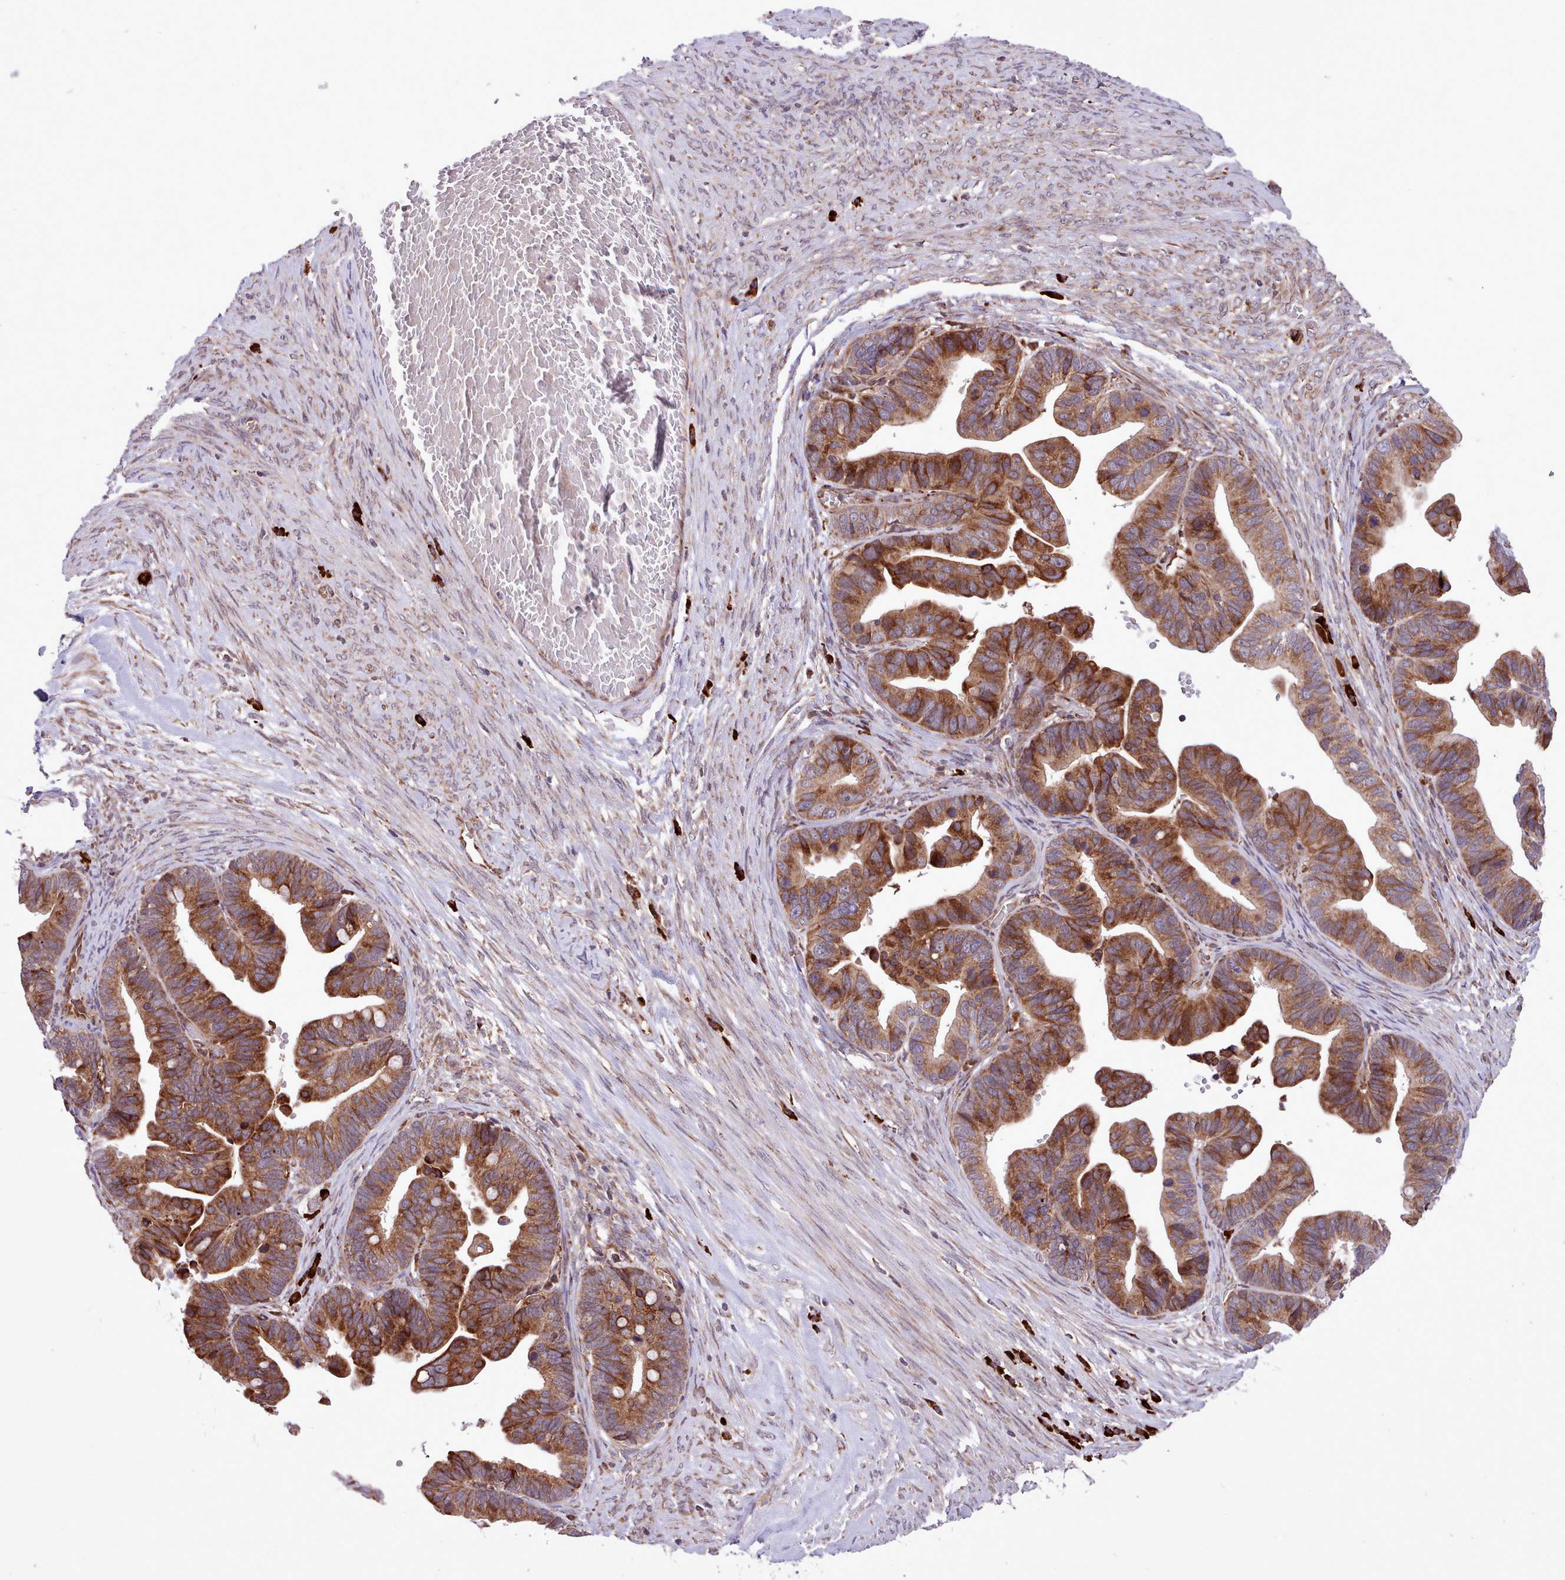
{"staining": {"intensity": "strong", "quantity": ">75%", "location": "cytoplasmic/membranous"}, "tissue": "ovarian cancer", "cell_type": "Tumor cells", "image_type": "cancer", "snomed": [{"axis": "morphology", "description": "Cystadenocarcinoma, serous, NOS"}, {"axis": "topography", "description": "Ovary"}], "caption": "This histopathology image demonstrates immunohistochemistry (IHC) staining of ovarian cancer, with high strong cytoplasmic/membranous positivity in about >75% of tumor cells.", "gene": "TTLL3", "patient": {"sex": "female", "age": 56}}